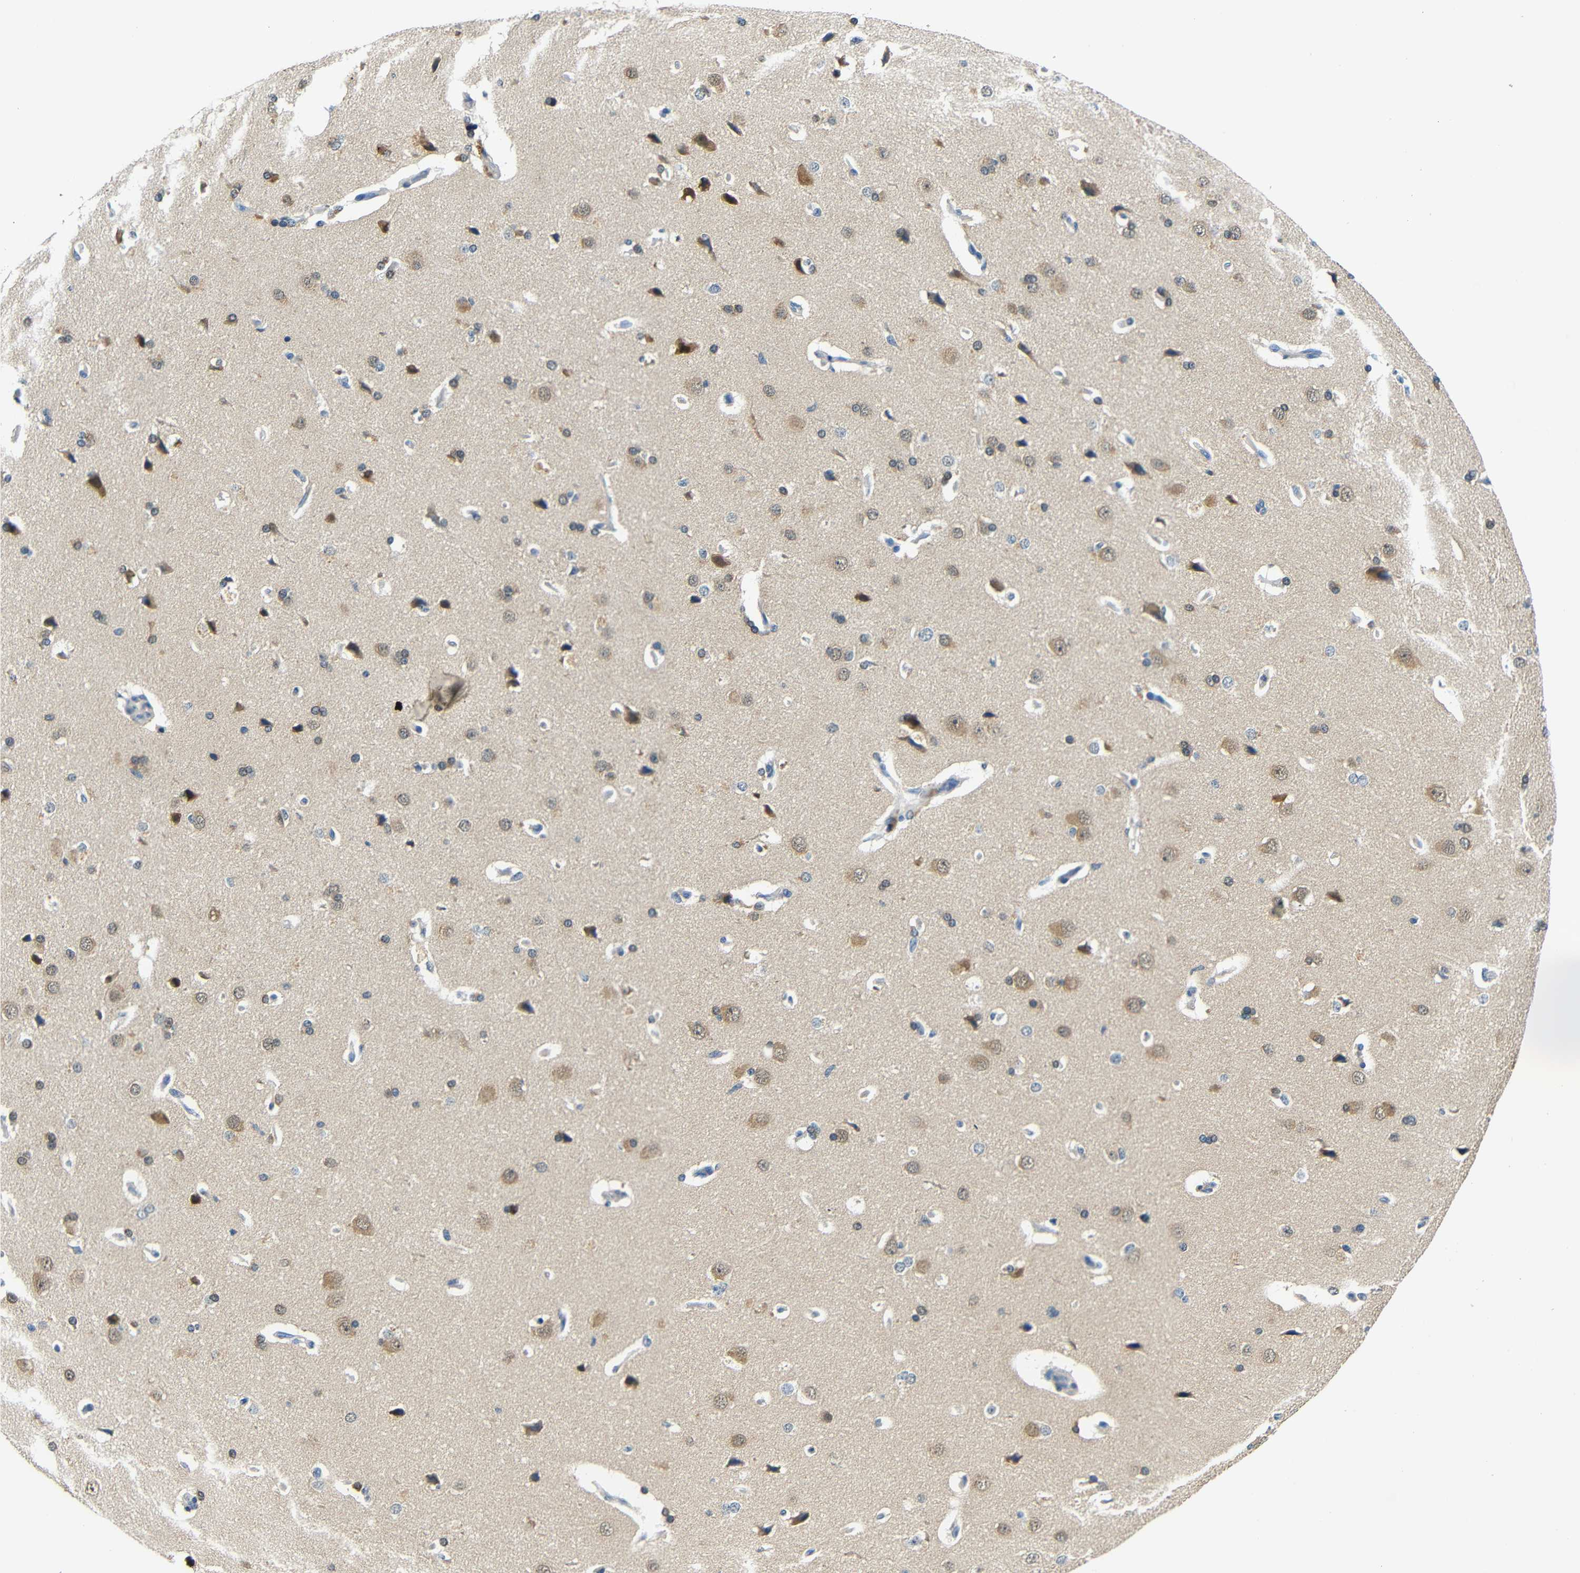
{"staining": {"intensity": "negative", "quantity": "none", "location": "none"}, "tissue": "cerebral cortex", "cell_type": "Endothelial cells", "image_type": "normal", "snomed": [{"axis": "morphology", "description": "Normal tissue, NOS"}, {"axis": "topography", "description": "Cerebral cortex"}], "caption": "This micrograph is of unremarkable cerebral cortex stained with IHC to label a protein in brown with the nuclei are counter-stained blue. There is no staining in endothelial cells. (Brightfield microscopy of DAB (3,3'-diaminobenzidine) IHC at high magnification).", "gene": "ADAP1", "patient": {"sex": "male", "age": 62}}